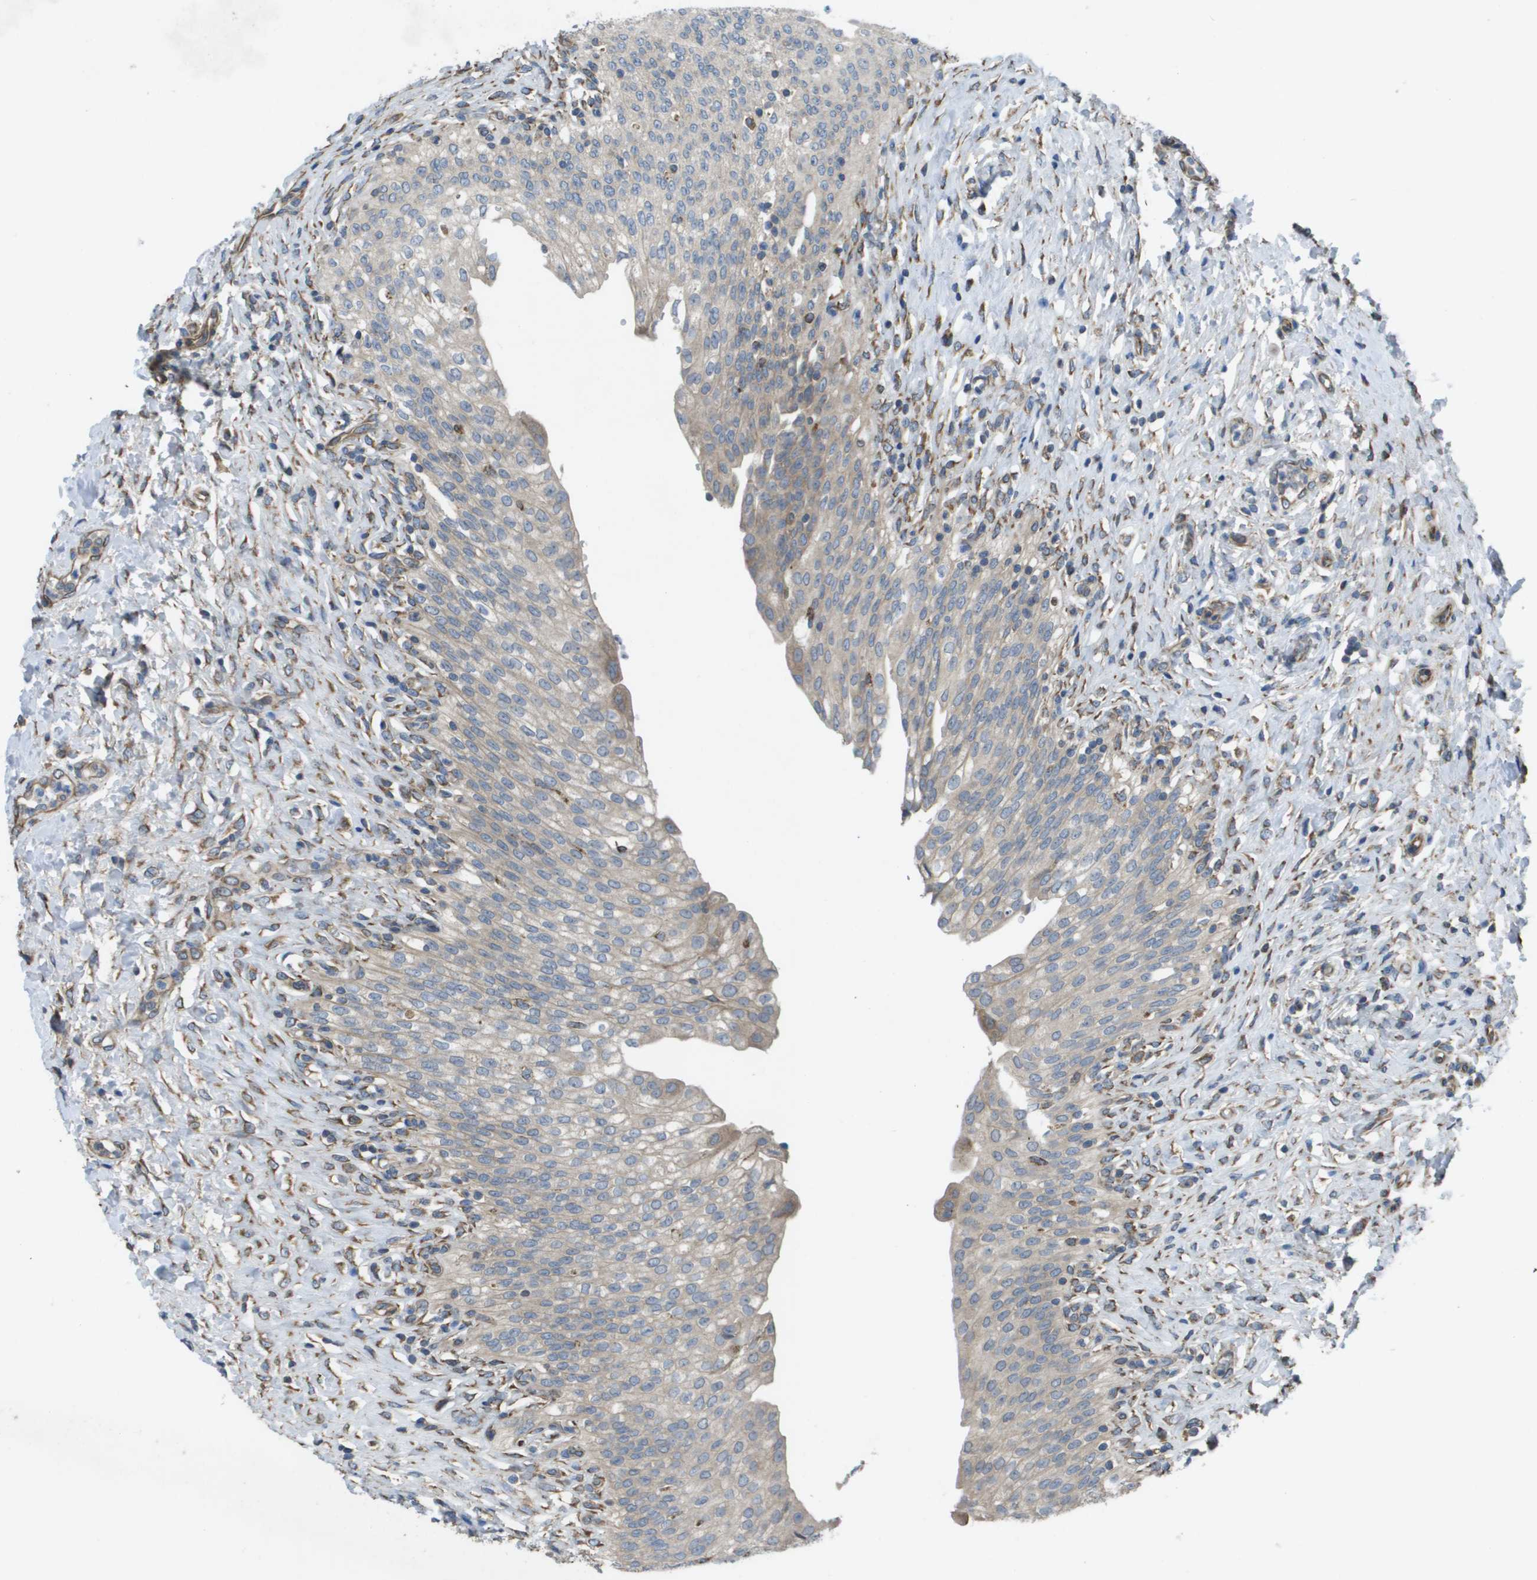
{"staining": {"intensity": "weak", "quantity": ">75%", "location": "cytoplasmic/membranous"}, "tissue": "urinary bladder", "cell_type": "Urothelial cells", "image_type": "normal", "snomed": [{"axis": "morphology", "description": "Urothelial carcinoma, High grade"}, {"axis": "topography", "description": "Urinary bladder"}], "caption": "Immunohistochemical staining of benign urinary bladder exhibits low levels of weak cytoplasmic/membranous positivity in approximately >75% of urothelial cells. (DAB IHC, brown staining for protein, blue staining for nuclei).", "gene": "CLCN2", "patient": {"sex": "male", "age": 46}}